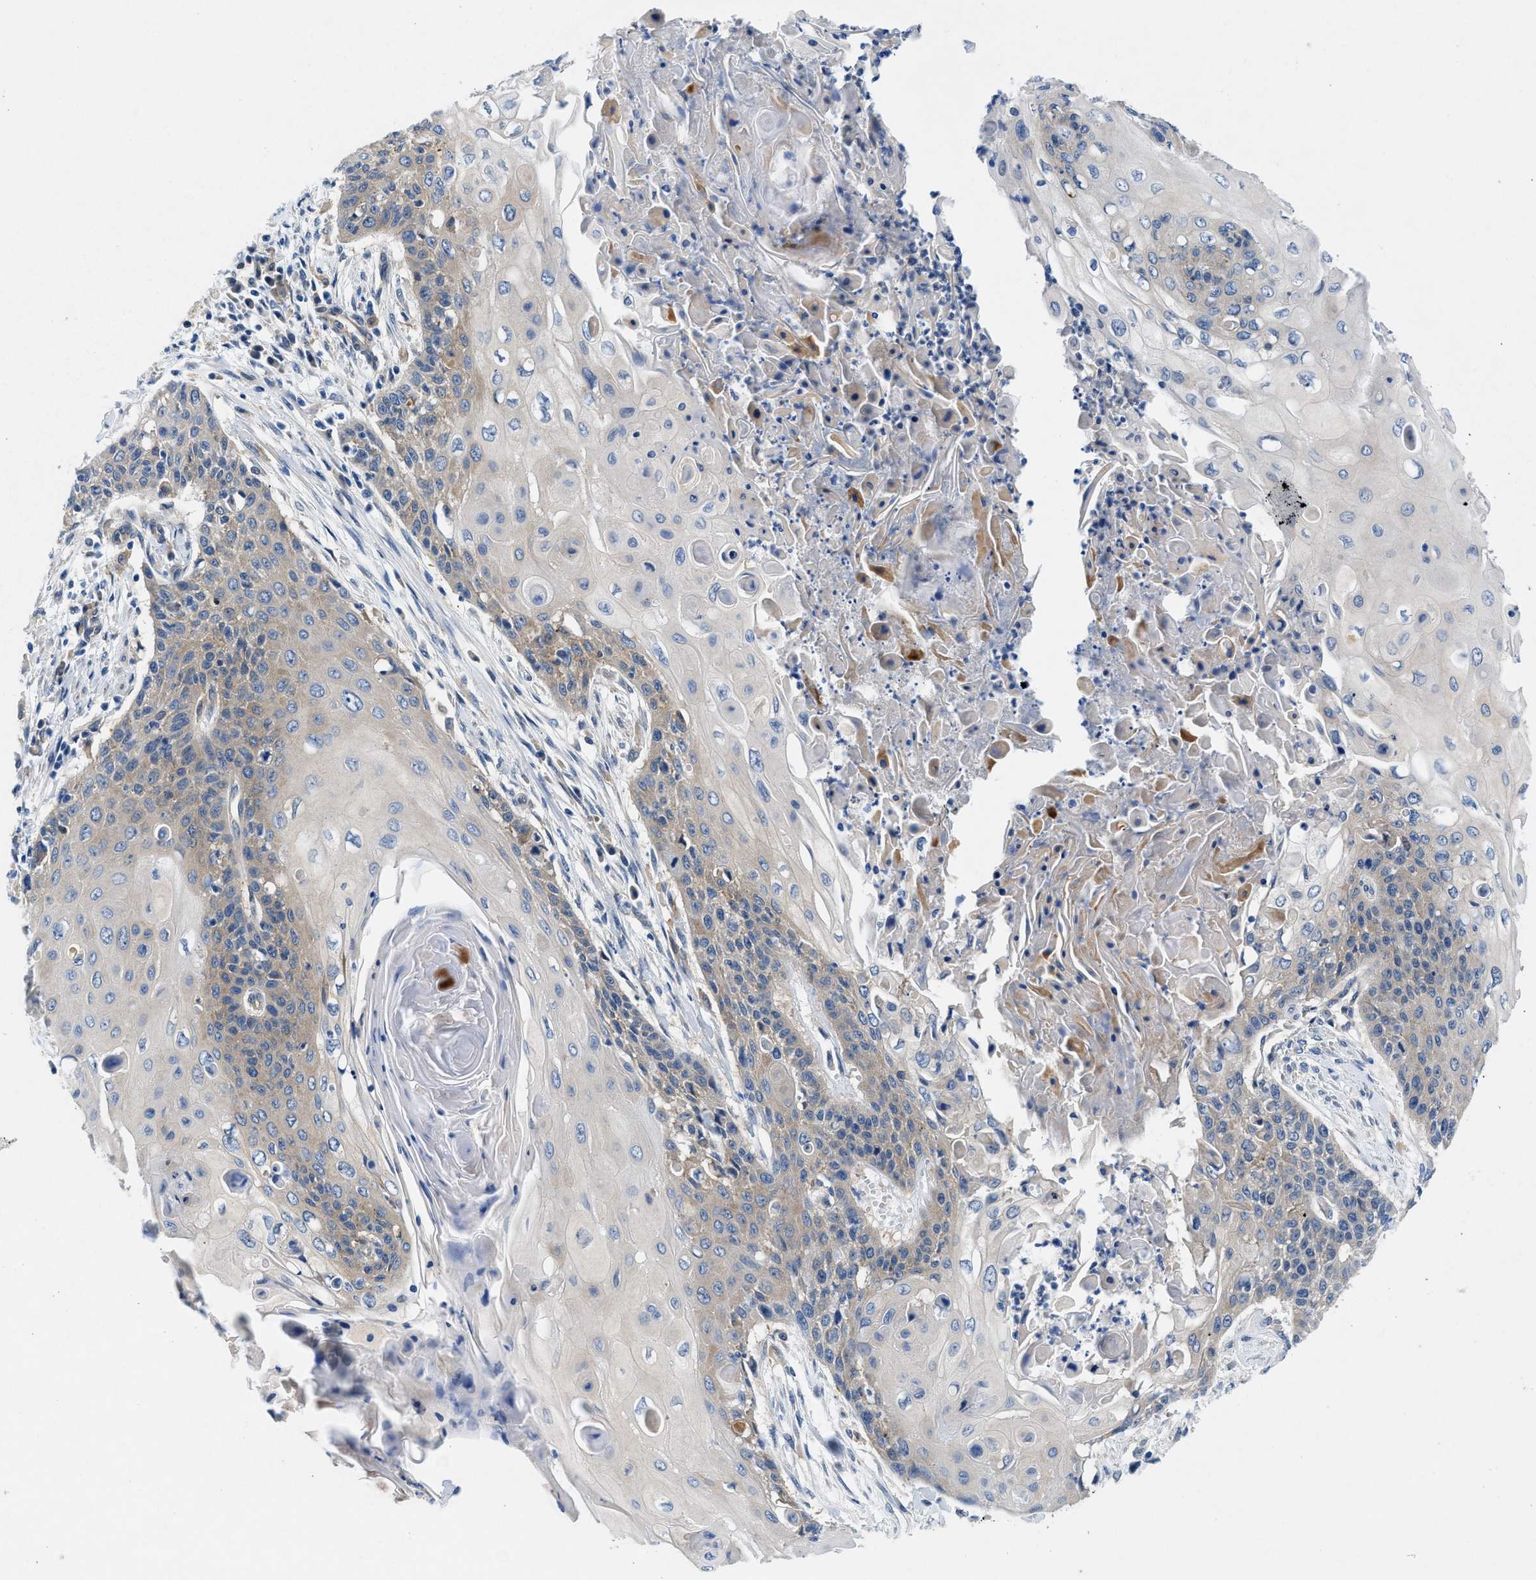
{"staining": {"intensity": "weak", "quantity": "<25%", "location": "cytoplasmic/membranous"}, "tissue": "cervical cancer", "cell_type": "Tumor cells", "image_type": "cancer", "snomed": [{"axis": "morphology", "description": "Squamous cell carcinoma, NOS"}, {"axis": "topography", "description": "Cervix"}], "caption": "Micrograph shows no protein expression in tumor cells of cervical cancer tissue.", "gene": "COPS2", "patient": {"sex": "female", "age": 39}}